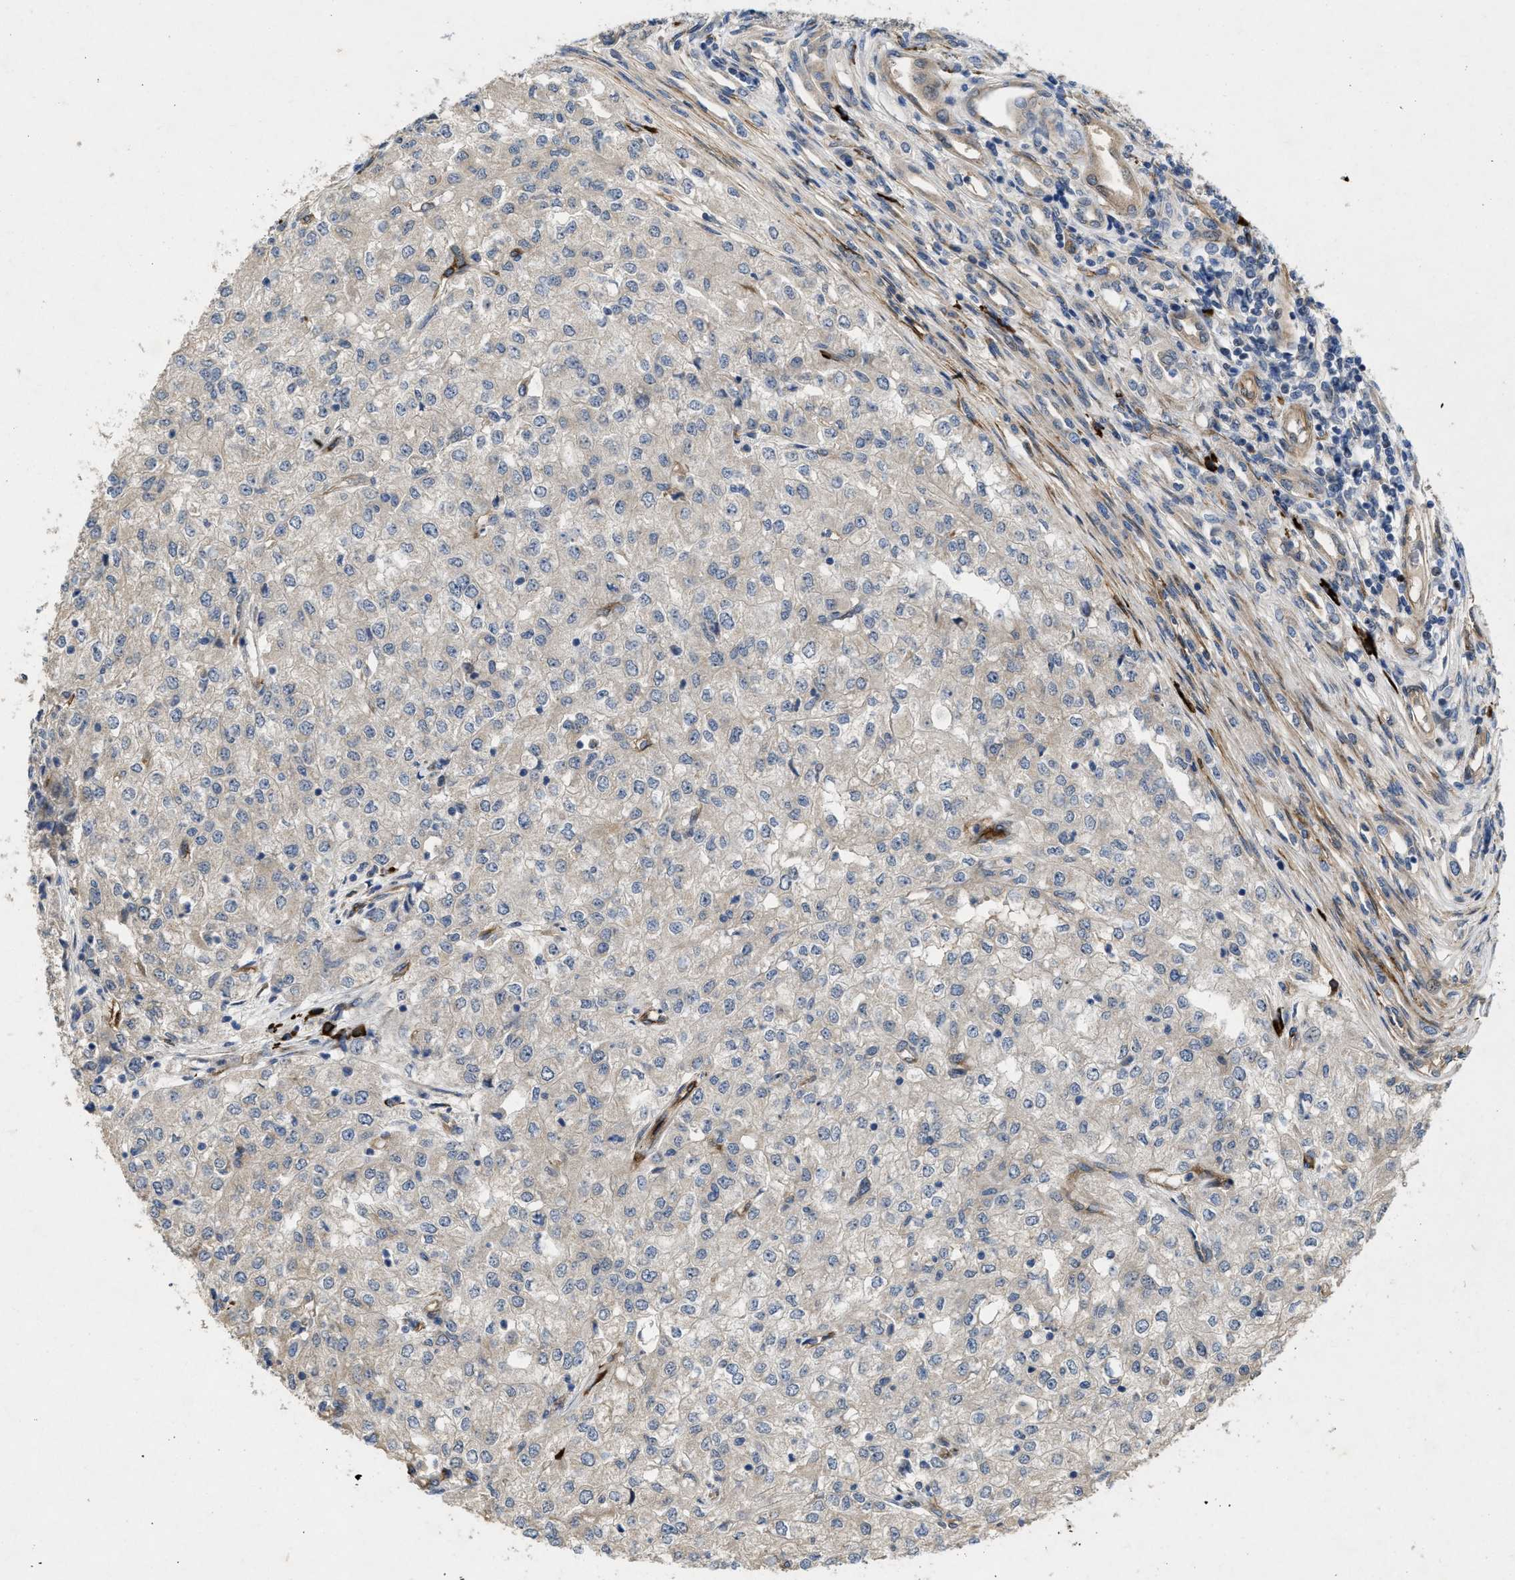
{"staining": {"intensity": "negative", "quantity": "none", "location": "none"}, "tissue": "renal cancer", "cell_type": "Tumor cells", "image_type": "cancer", "snomed": [{"axis": "morphology", "description": "Adenocarcinoma, NOS"}, {"axis": "topography", "description": "Kidney"}], "caption": "DAB (3,3'-diaminobenzidine) immunohistochemical staining of renal cancer demonstrates no significant positivity in tumor cells.", "gene": "HSPA12B", "patient": {"sex": "female", "age": 54}}